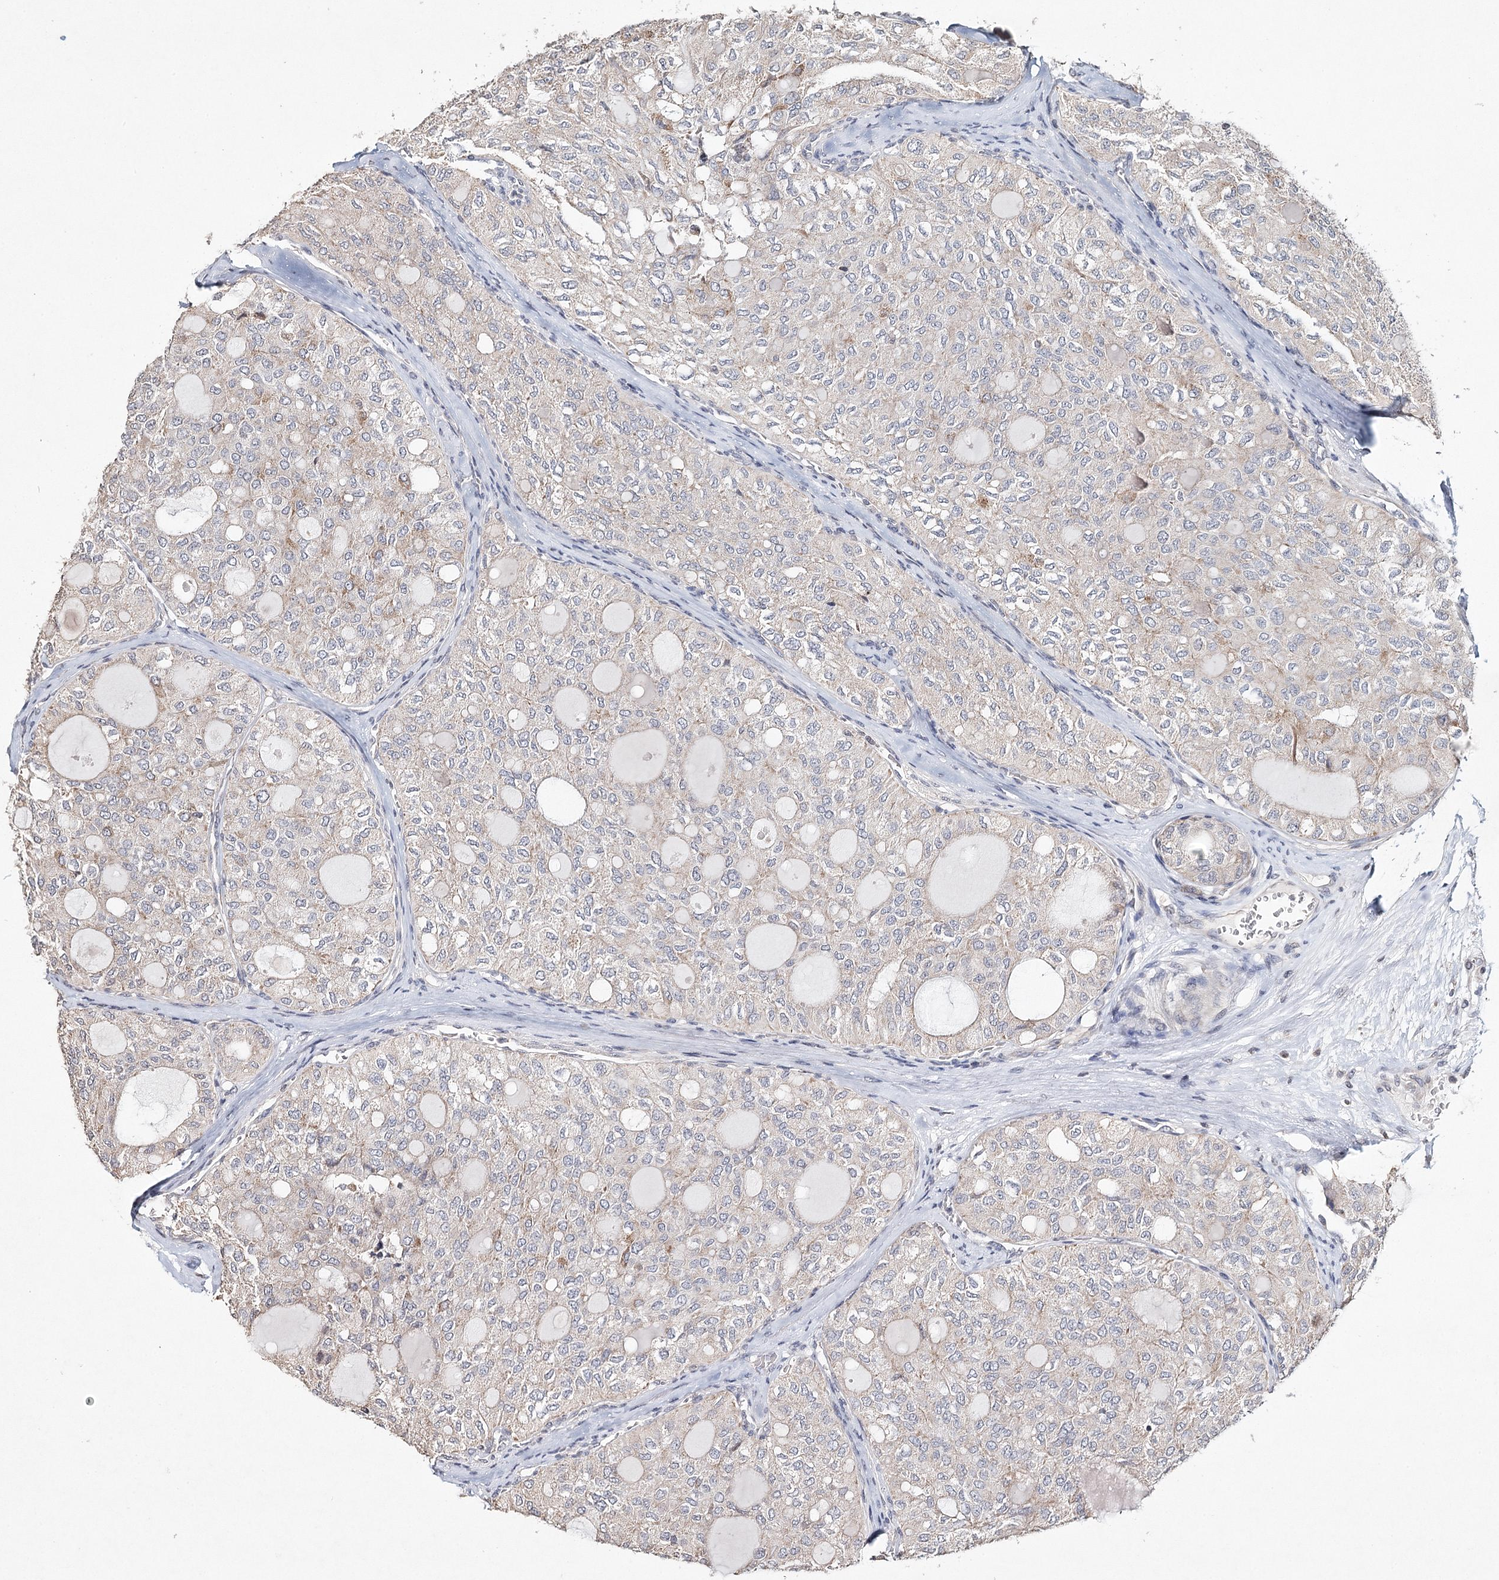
{"staining": {"intensity": "weak", "quantity": "<25%", "location": "cytoplasmic/membranous"}, "tissue": "thyroid cancer", "cell_type": "Tumor cells", "image_type": "cancer", "snomed": [{"axis": "morphology", "description": "Follicular adenoma carcinoma, NOS"}, {"axis": "topography", "description": "Thyroid gland"}], "caption": "There is no significant expression in tumor cells of thyroid cancer (follicular adenoma carcinoma). (Brightfield microscopy of DAB immunohistochemistry at high magnification).", "gene": "ICOS", "patient": {"sex": "male", "age": 75}}